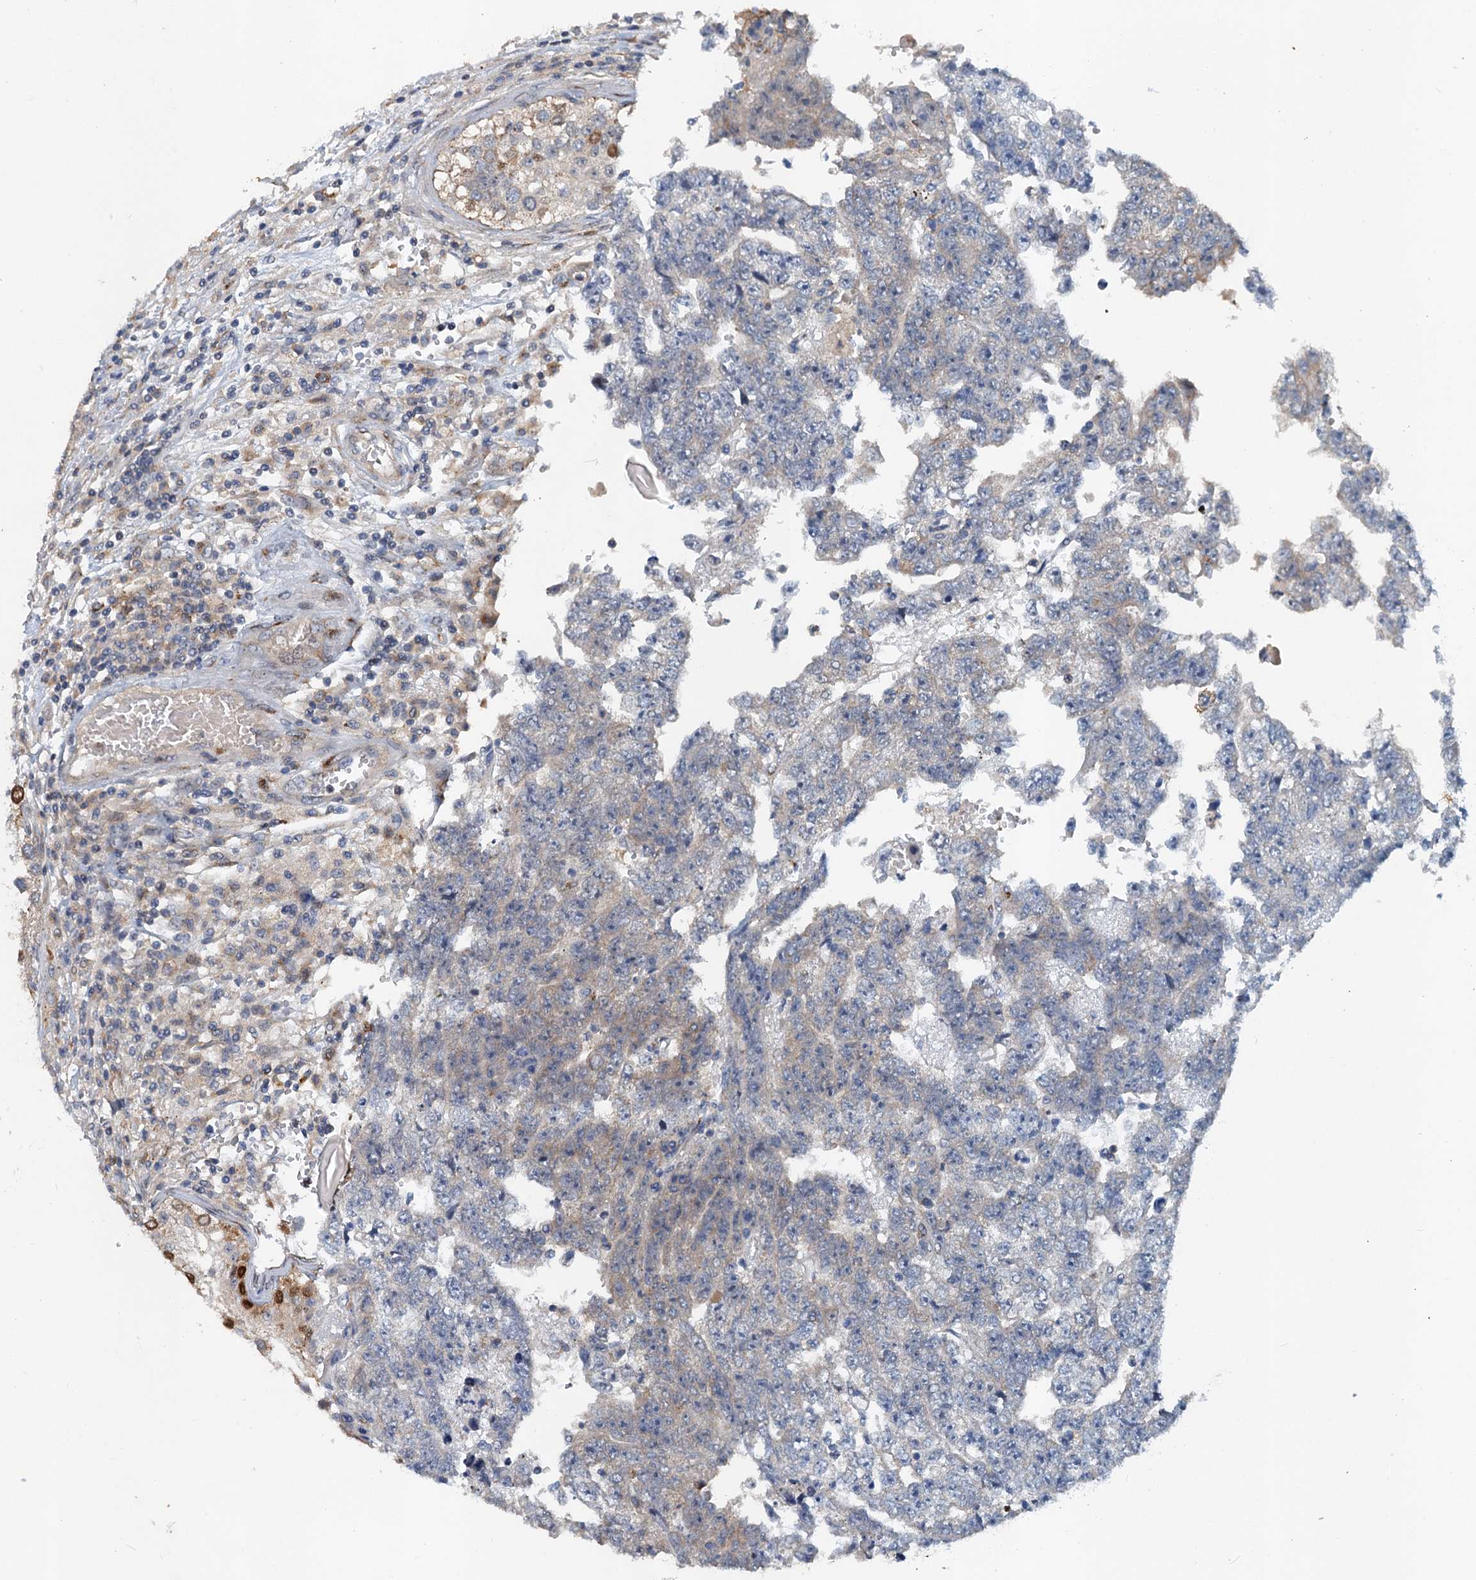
{"staining": {"intensity": "negative", "quantity": "none", "location": "none"}, "tissue": "testis cancer", "cell_type": "Tumor cells", "image_type": "cancer", "snomed": [{"axis": "morphology", "description": "Carcinoma, Embryonal, NOS"}, {"axis": "topography", "description": "Testis"}], "caption": "IHC image of neoplastic tissue: testis cancer stained with DAB (3,3'-diaminobenzidine) exhibits no significant protein expression in tumor cells. (Immunohistochemistry, brightfield microscopy, high magnification).", "gene": "NBEA", "patient": {"sex": "male", "age": 25}}